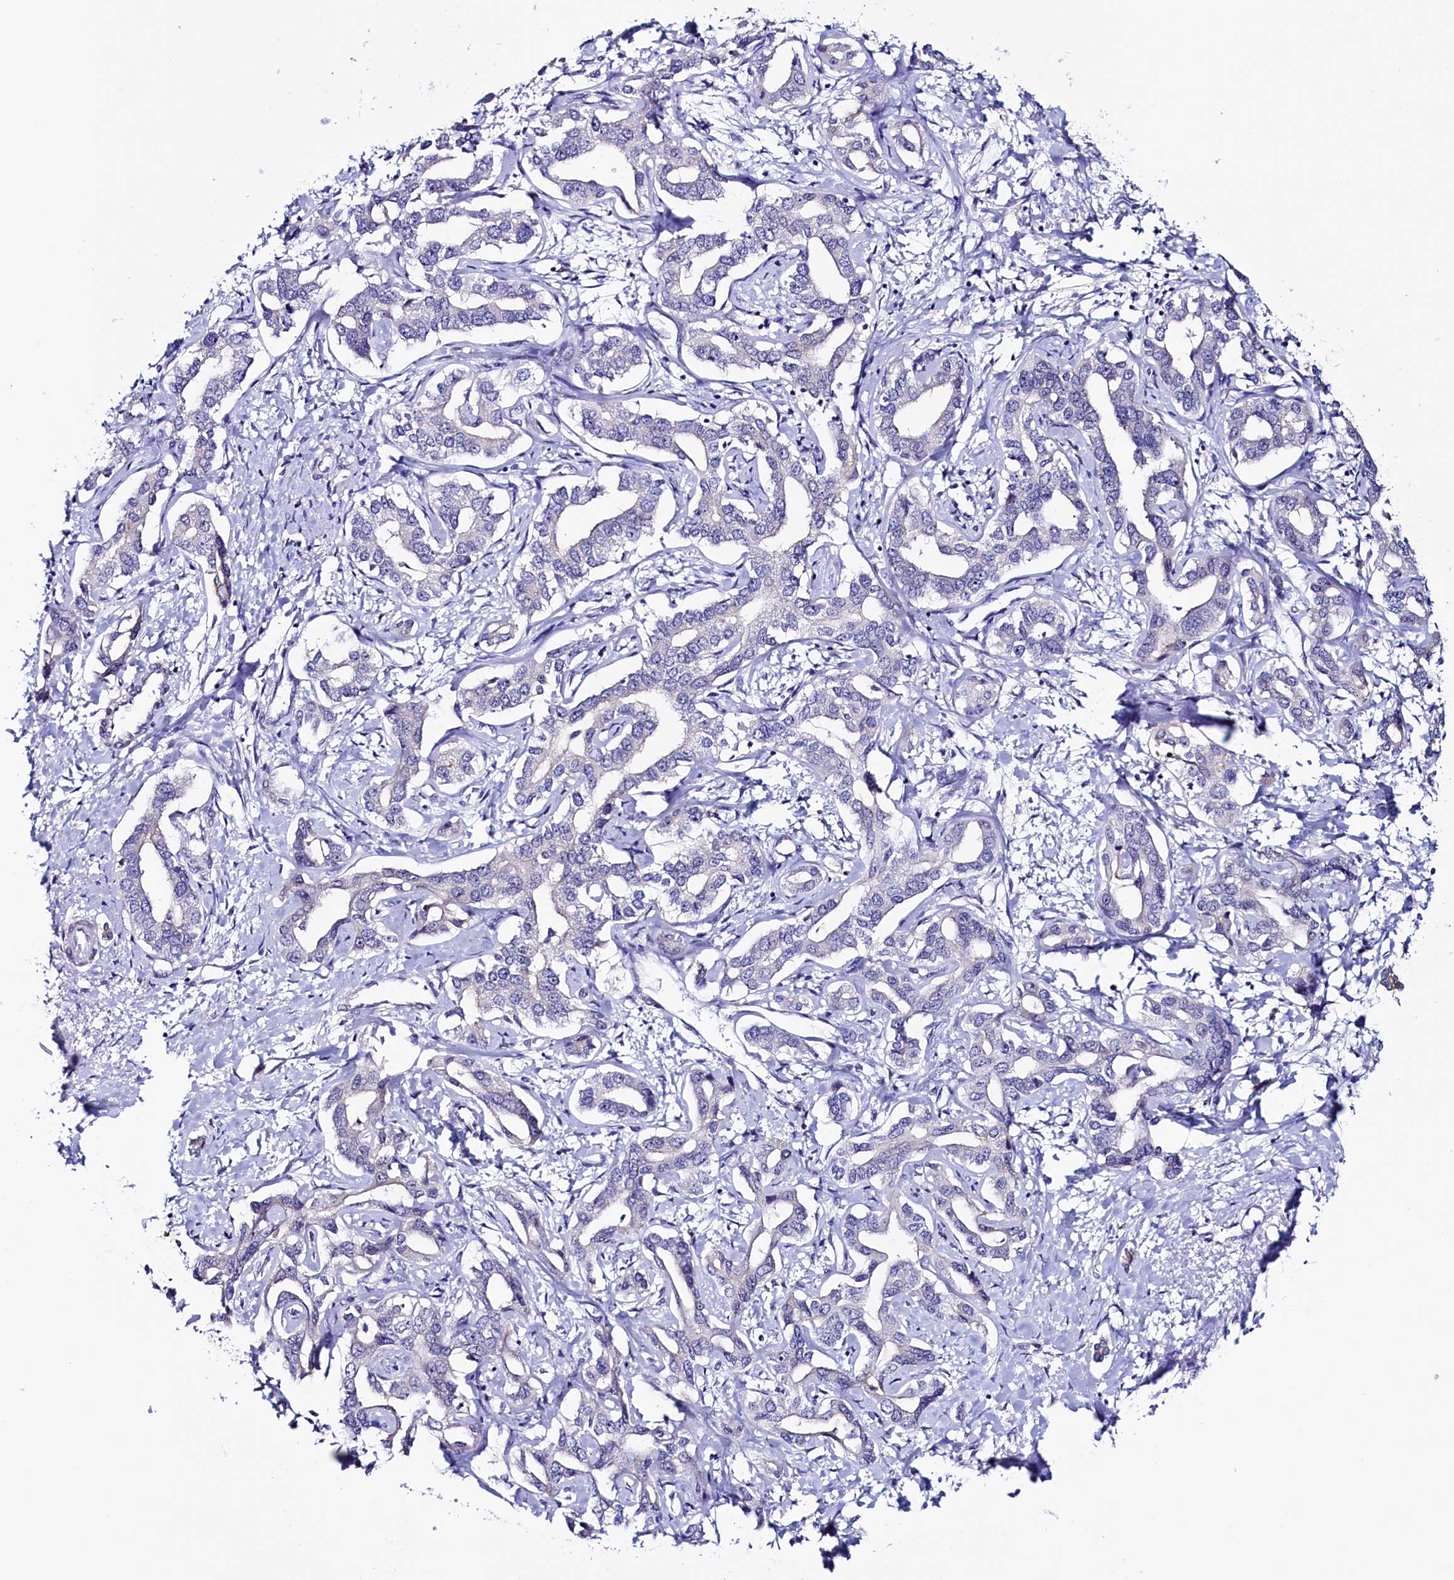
{"staining": {"intensity": "negative", "quantity": "none", "location": "none"}, "tissue": "liver cancer", "cell_type": "Tumor cells", "image_type": "cancer", "snomed": [{"axis": "morphology", "description": "Cholangiocarcinoma"}, {"axis": "topography", "description": "Liver"}], "caption": "Liver cancer (cholangiocarcinoma) was stained to show a protein in brown. There is no significant positivity in tumor cells.", "gene": "PACSIN3", "patient": {"sex": "male", "age": 59}}